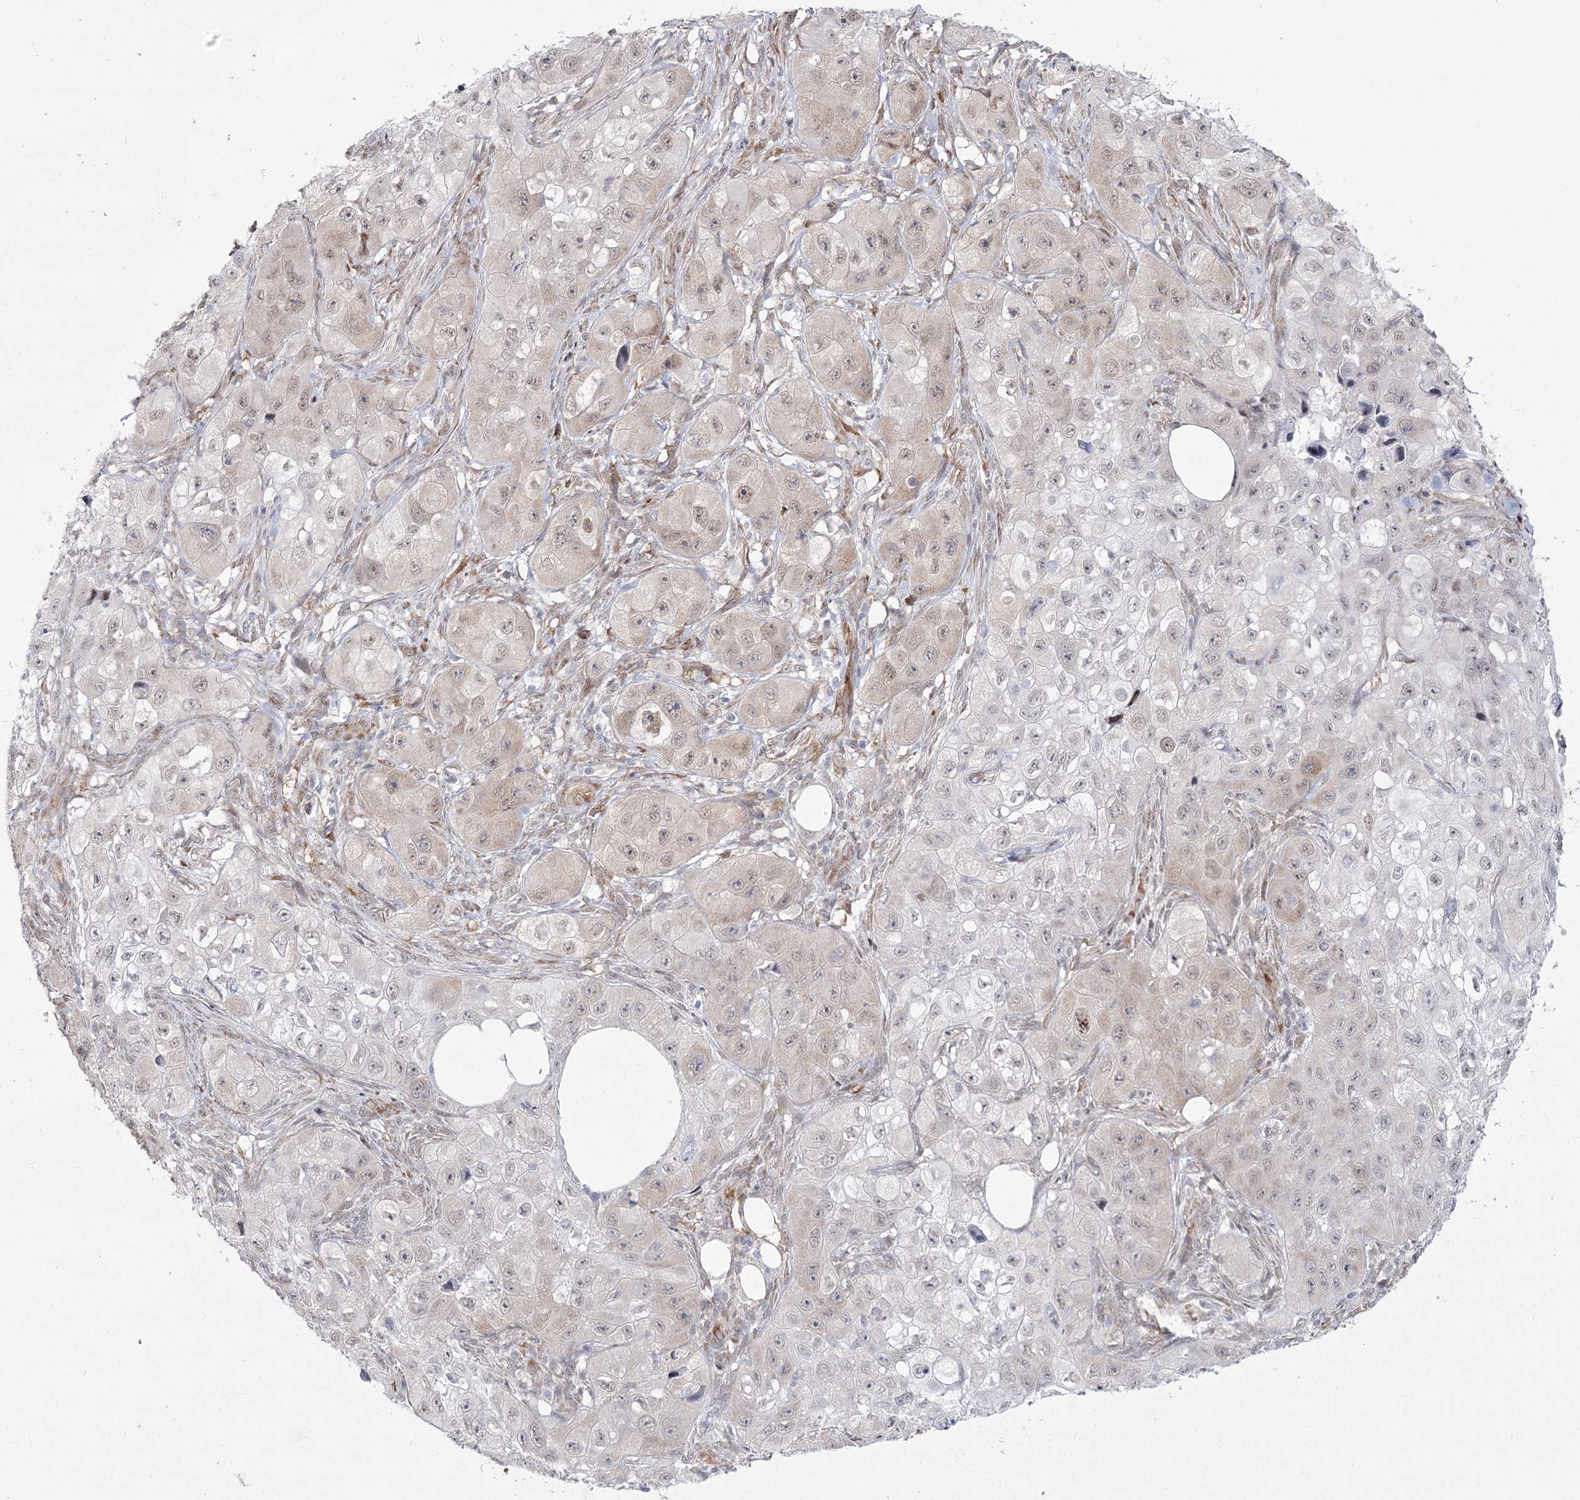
{"staining": {"intensity": "weak", "quantity": "<25%", "location": "cytoplasmic/membranous,nuclear"}, "tissue": "skin cancer", "cell_type": "Tumor cells", "image_type": "cancer", "snomed": [{"axis": "morphology", "description": "Squamous cell carcinoma, NOS"}, {"axis": "topography", "description": "Skin"}, {"axis": "topography", "description": "Subcutis"}], "caption": "High magnification brightfield microscopy of skin squamous cell carcinoma stained with DAB (brown) and counterstained with hematoxylin (blue): tumor cells show no significant staining.", "gene": "YBX3", "patient": {"sex": "male", "age": 73}}